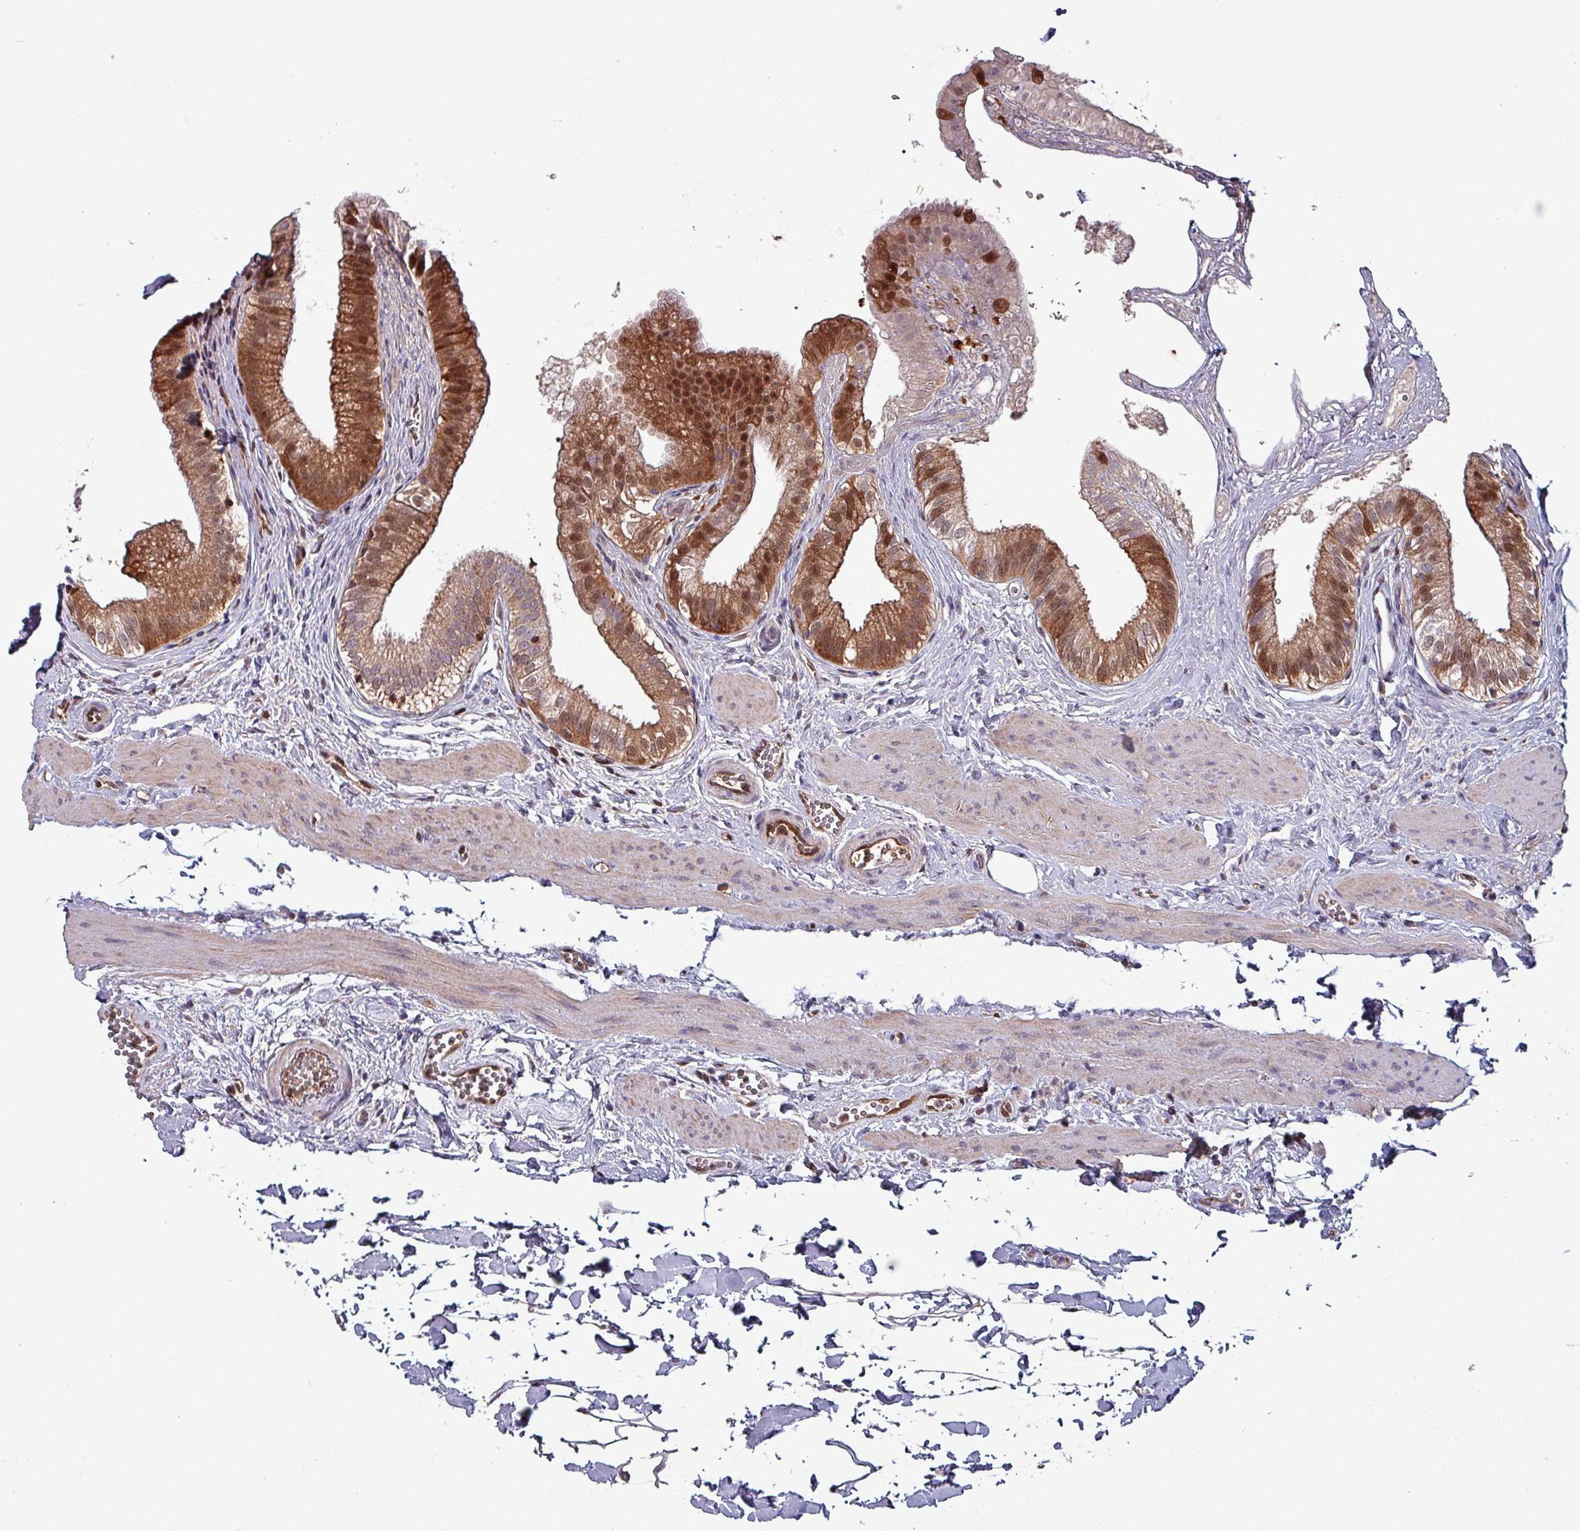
{"staining": {"intensity": "strong", "quantity": ">75%", "location": "cytoplasmic/membranous,nuclear"}, "tissue": "gallbladder", "cell_type": "Glandular cells", "image_type": "normal", "snomed": [{"axis": "morphology", "description": "Normal tissue, NOS"}, {"axis": "topography", "description": "Gallbladder"}], "caption": "A brown stain highlights strong cytoplasmic/membranous,nuclear positivity of a protein in glandular cells of benign human gallbladder. Using DAB (3,3'-diaminobenzidine) (brown) and hematoxylin (blue) stains, captured at high magnification using brightfield microscopy.", "gene": "PSMB8", "patient": {"sex": "female", "age": 54}}